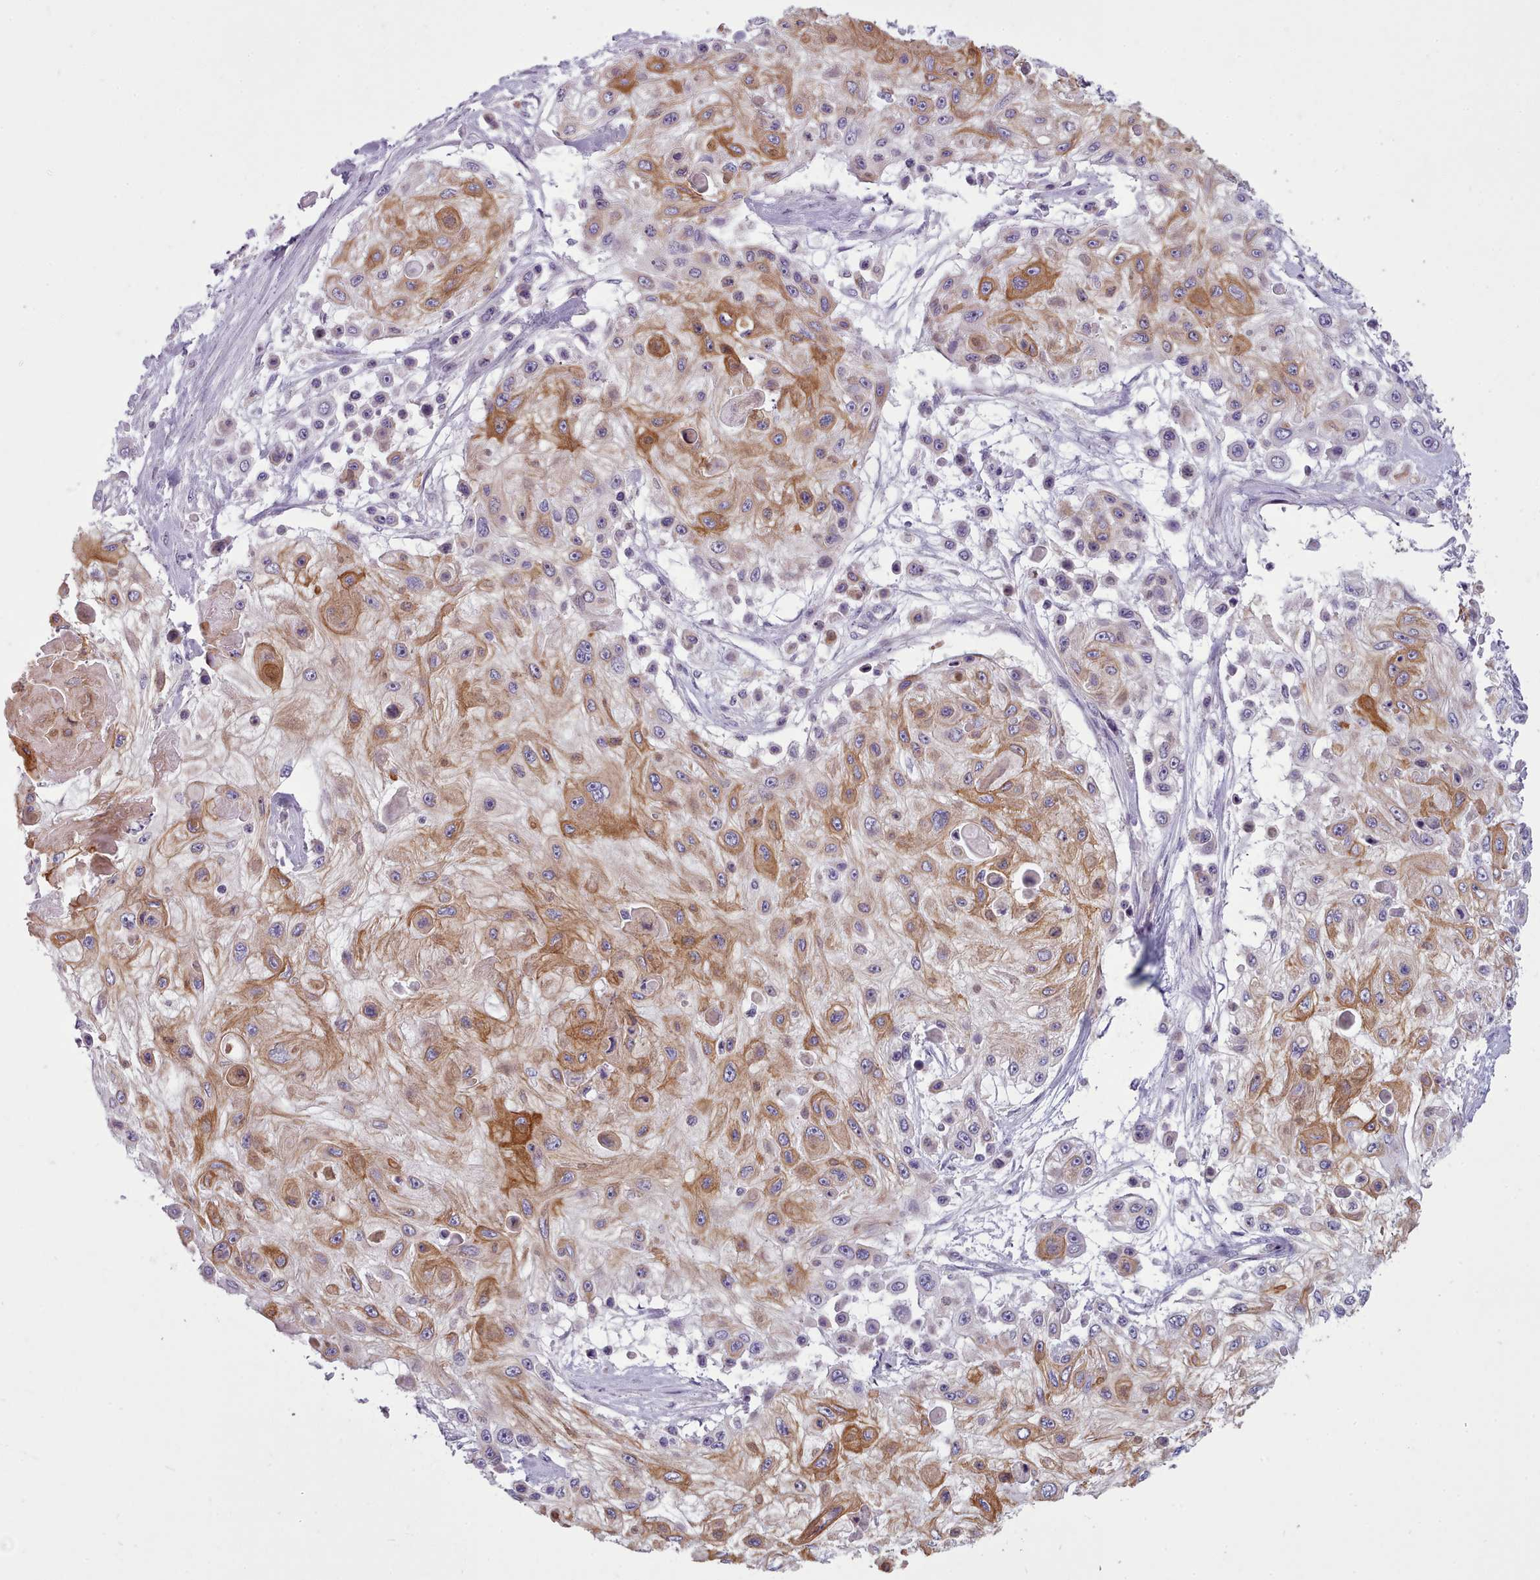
{"staining": {"intensity": "moderate", "quantity": "25%-75%", "location": "cytoplasmic/membranous"}, "tissue": "skin cancer", "cell_type": "Tumor cells", "image_type": "cancer", "snomed": [{"axis": "morphology", "description": "Squamous cell carcinoma, NOS"}, {"axis": "topography", "description": "Skin"}], "caption": "Skin squamous cell carcinoma stained with a protein marker demonstrates moderate staining in tumor cells.", "gene": "SLC52A3", "patient": {"sex": "male", "age": 67}}